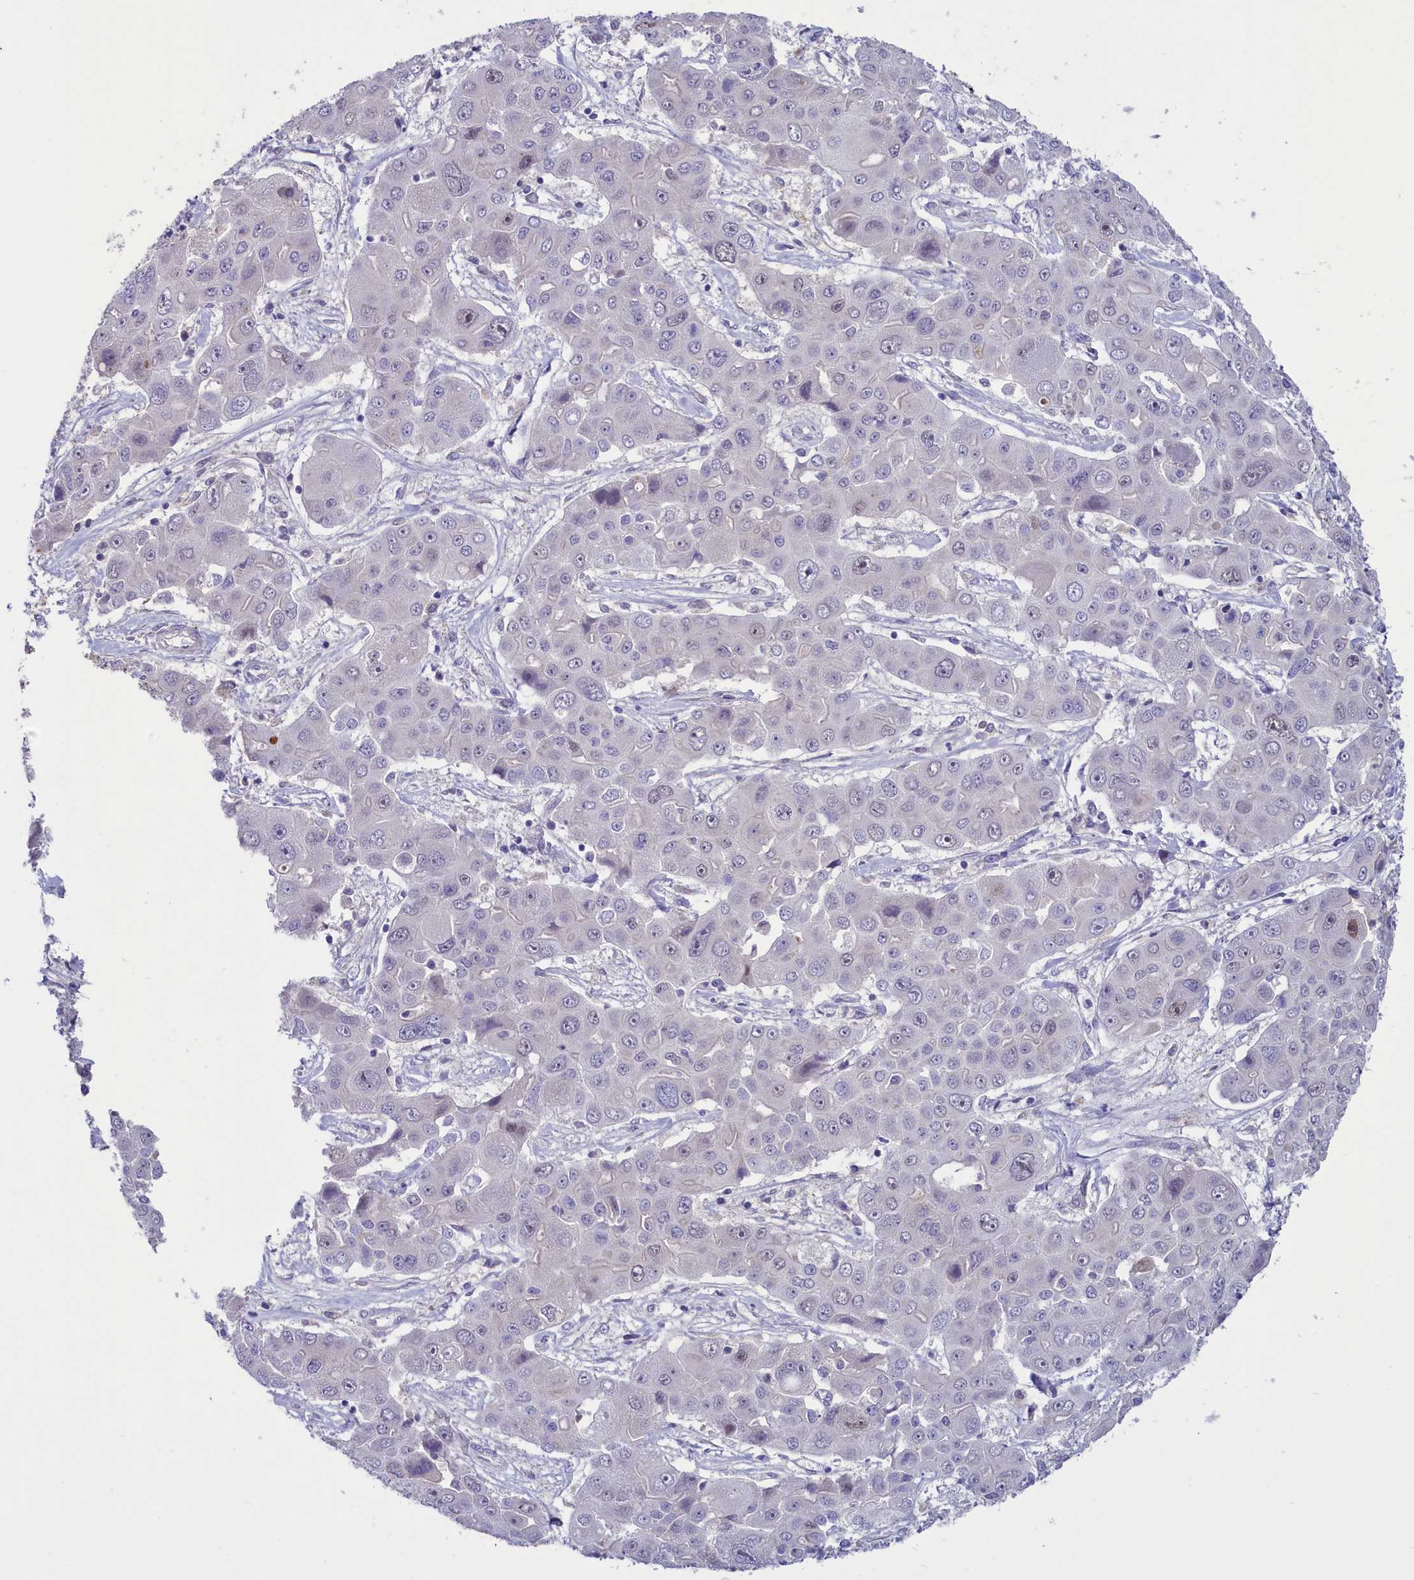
{"staining": {"intensity": "negative", "quantity": "none", "location": "none"}, "tissue": "liver cancer", "cell_type": "Tumor cells", "image_type": "cancer", "snomed": [{"axis": "morphology", "description": "Cholangiocarcinoma"}, {"axis": "topography", "description": "Liver"}], "caption": "Tumor cells show no significant protein positivity in liver cholangiocarcinoma.", "gene": "ENPP6", "patient": {"sex": "male", "age": 67}}